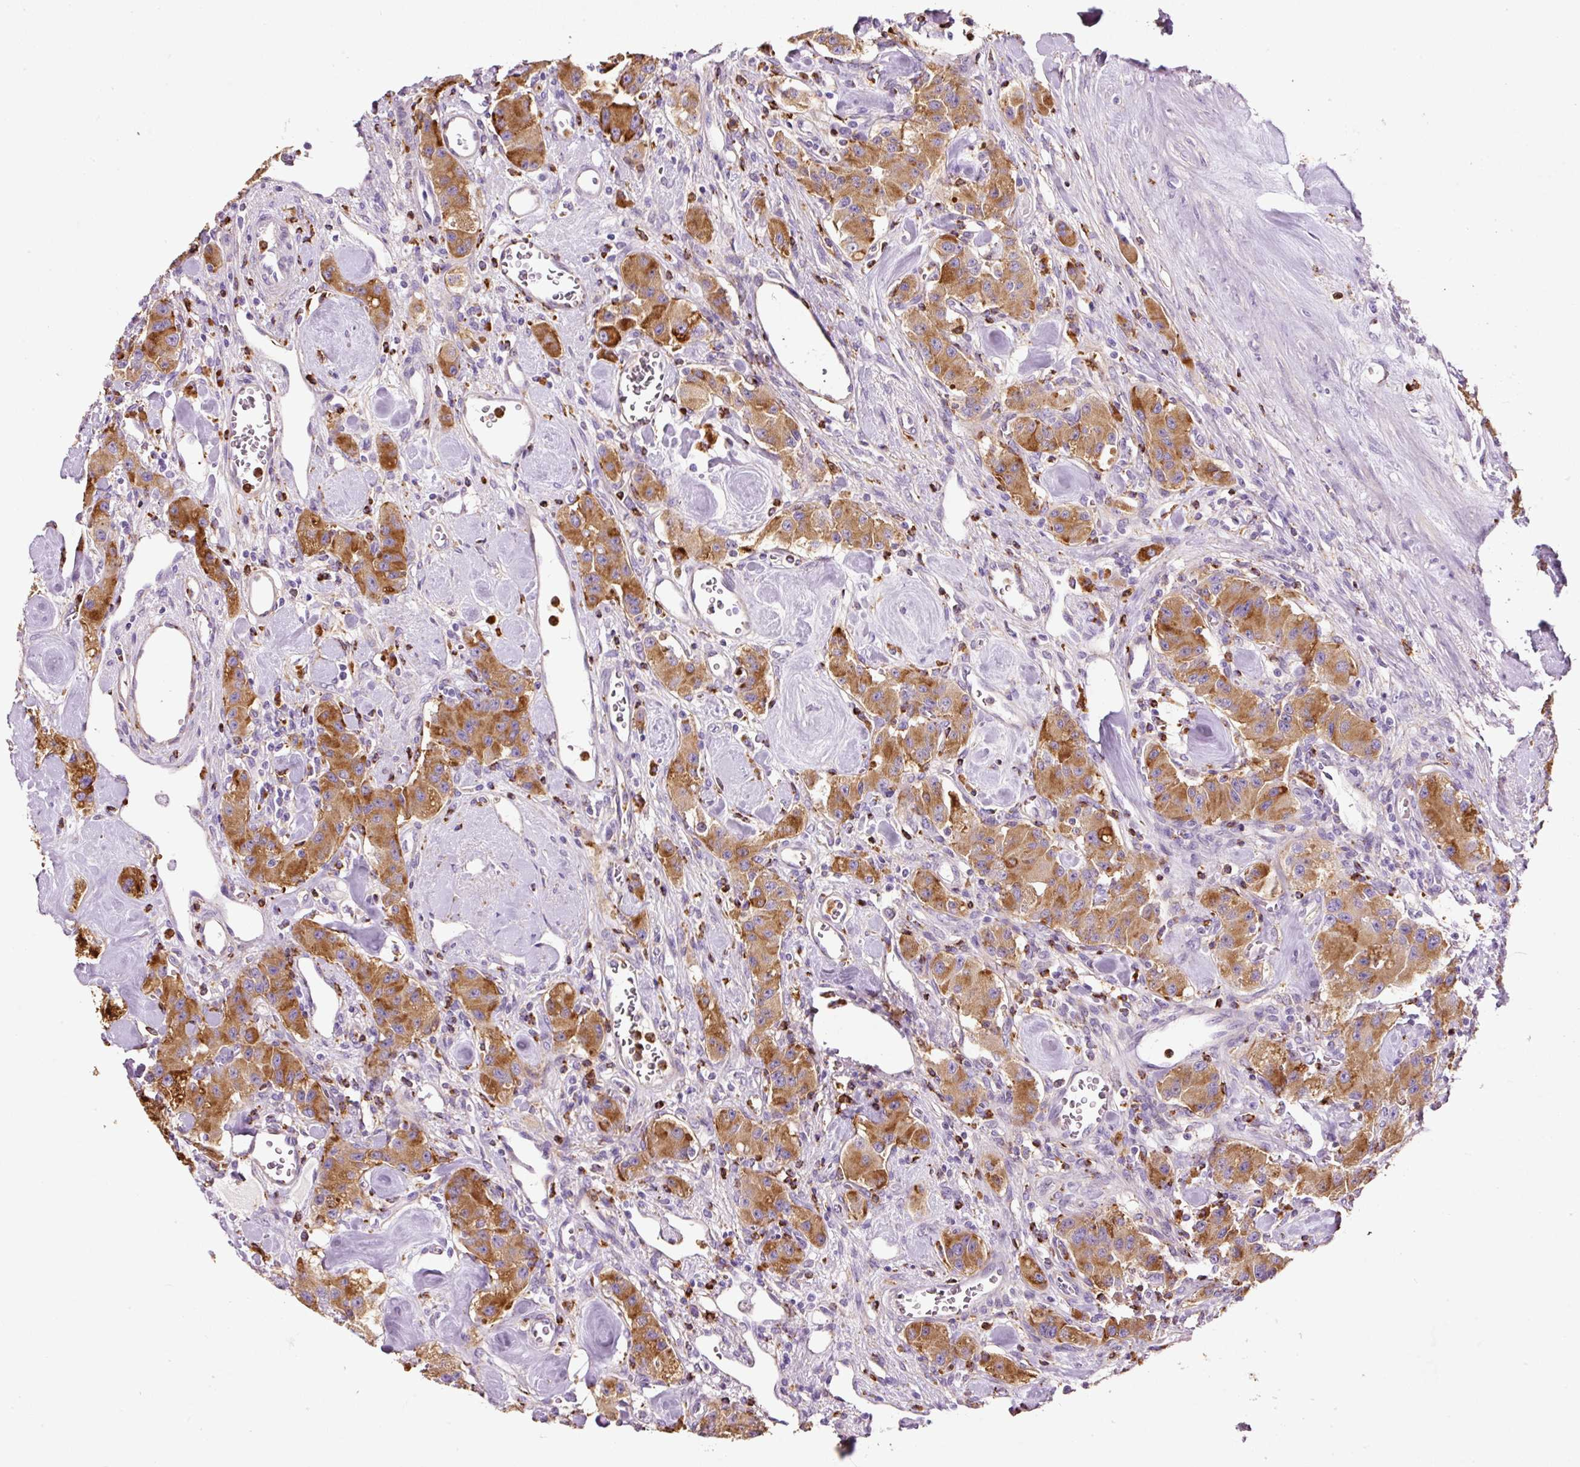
{"staining": {"intensity": "moderate", "quantity": ">75%", "location": "cytoplasmic/membranous"}, "tissue": "carcinoid", "cell_type": "Tumor cells", "image_type": "cancer", "snomed": [{"axis": "morphology", "description": "Carcinoid, malignant, NOS"}, {"axis": "topography", "description": "Pancreas"}], "caption": "Immunohistochemistry (IHC) of carcinoid demonstrates medium levels of moderate cytoplasmic/membranous positivity in about >75% of tumor cells.", "gene": "TMC8", "patient": {"sex": "male", "age": 41}}